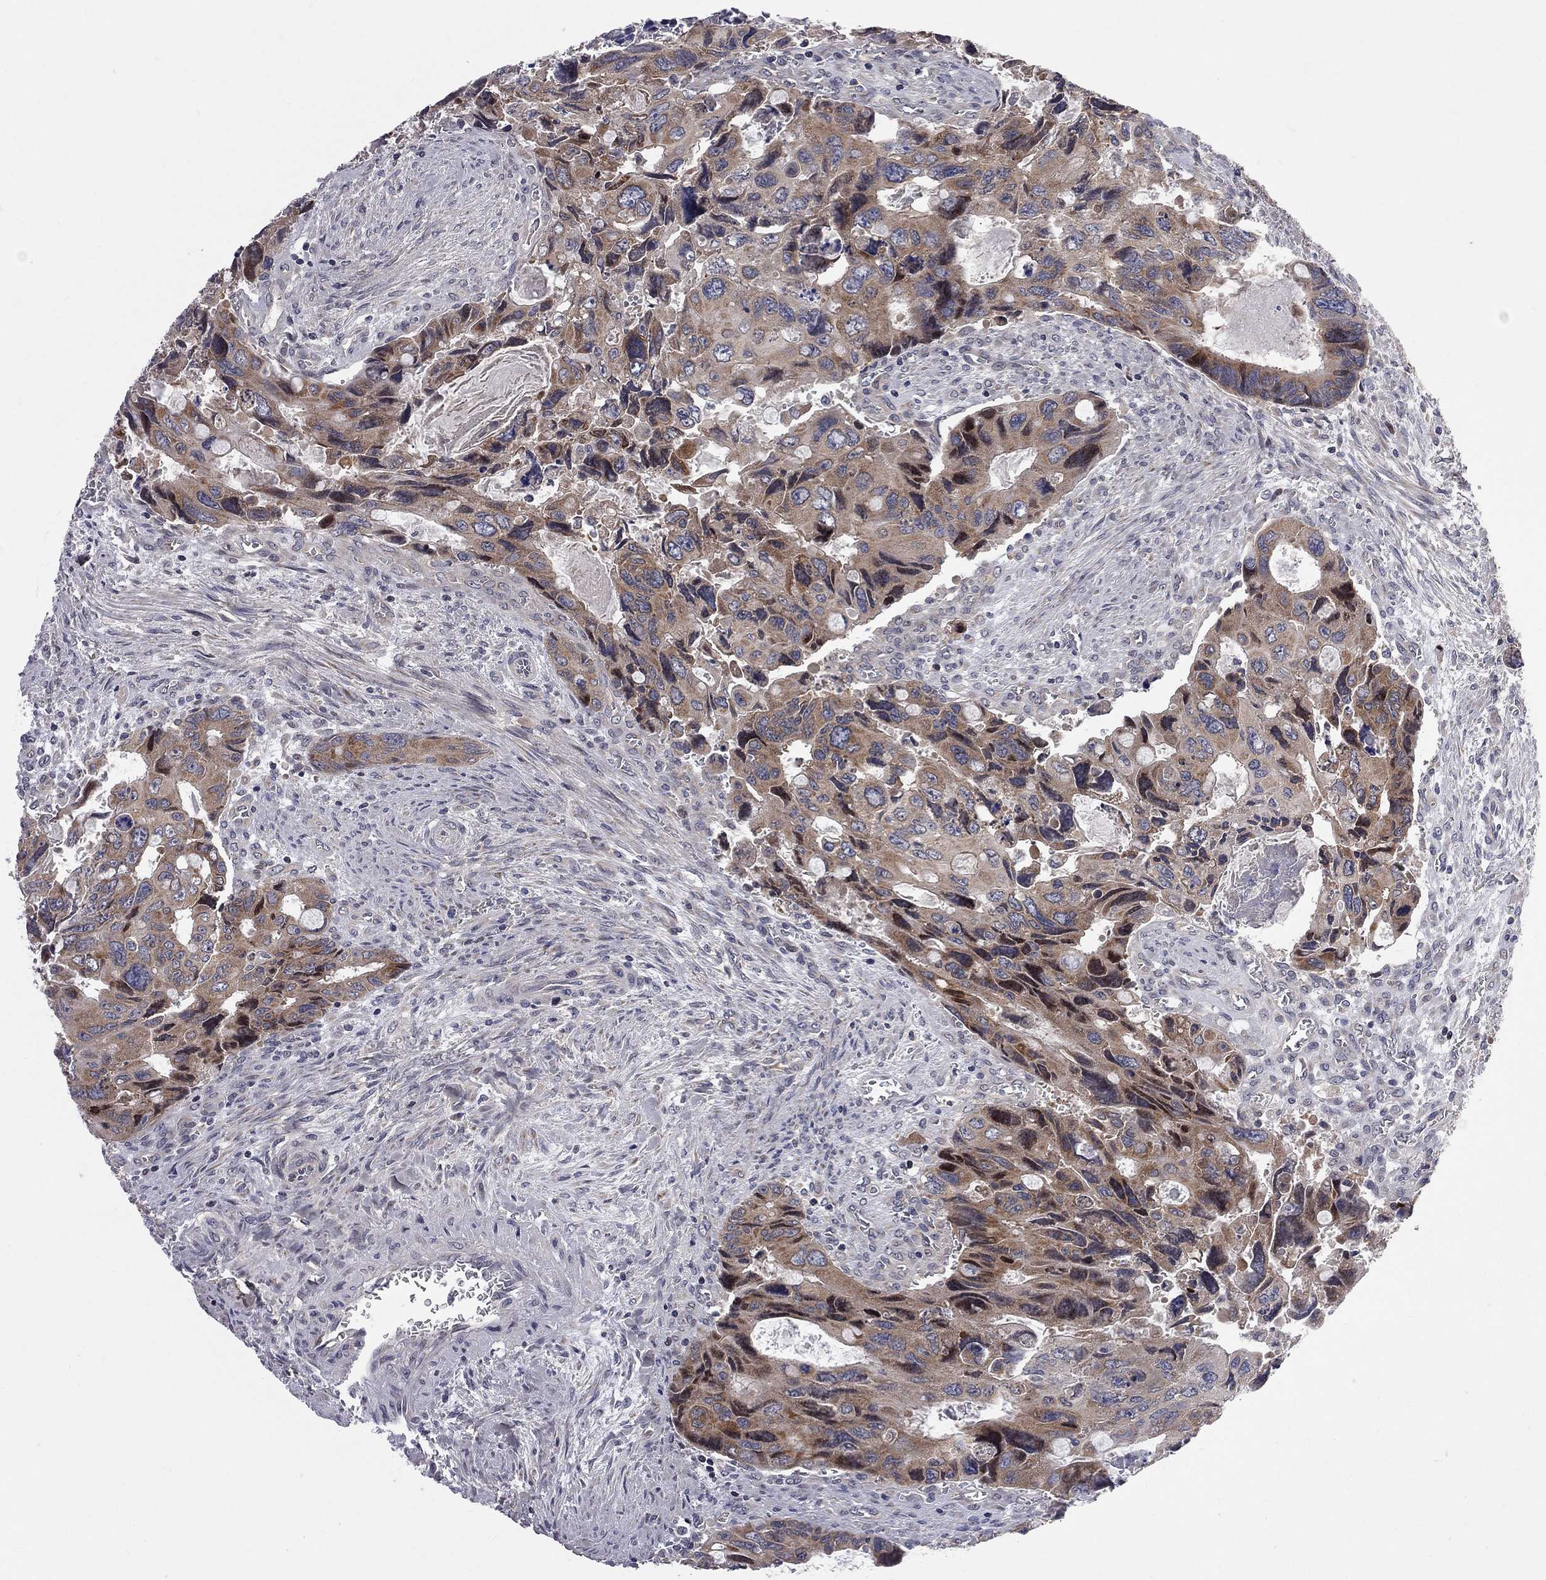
{"staining": {"intensity": "weak", "quantity": "25%-75%", "location": "cytoplasmic/membranous"}, "tissue": "colorectal cancer", "cell_type": "Tumor cells", "image_type": "cancer", "snomed": [{"axis": "morphology", "description": "Adenocarcinoma, NOS"}, {"axis": "topography", "description": "Rectum"}], "caption": "Colorectal cancer stained with immunohistochemistry (IHC) exhibits weak cytoplasmic/membranous staining in about 25%-75% of tumor cells.", "gene": "CNOT11", "patient": {"sex": "male", "age": 62}}